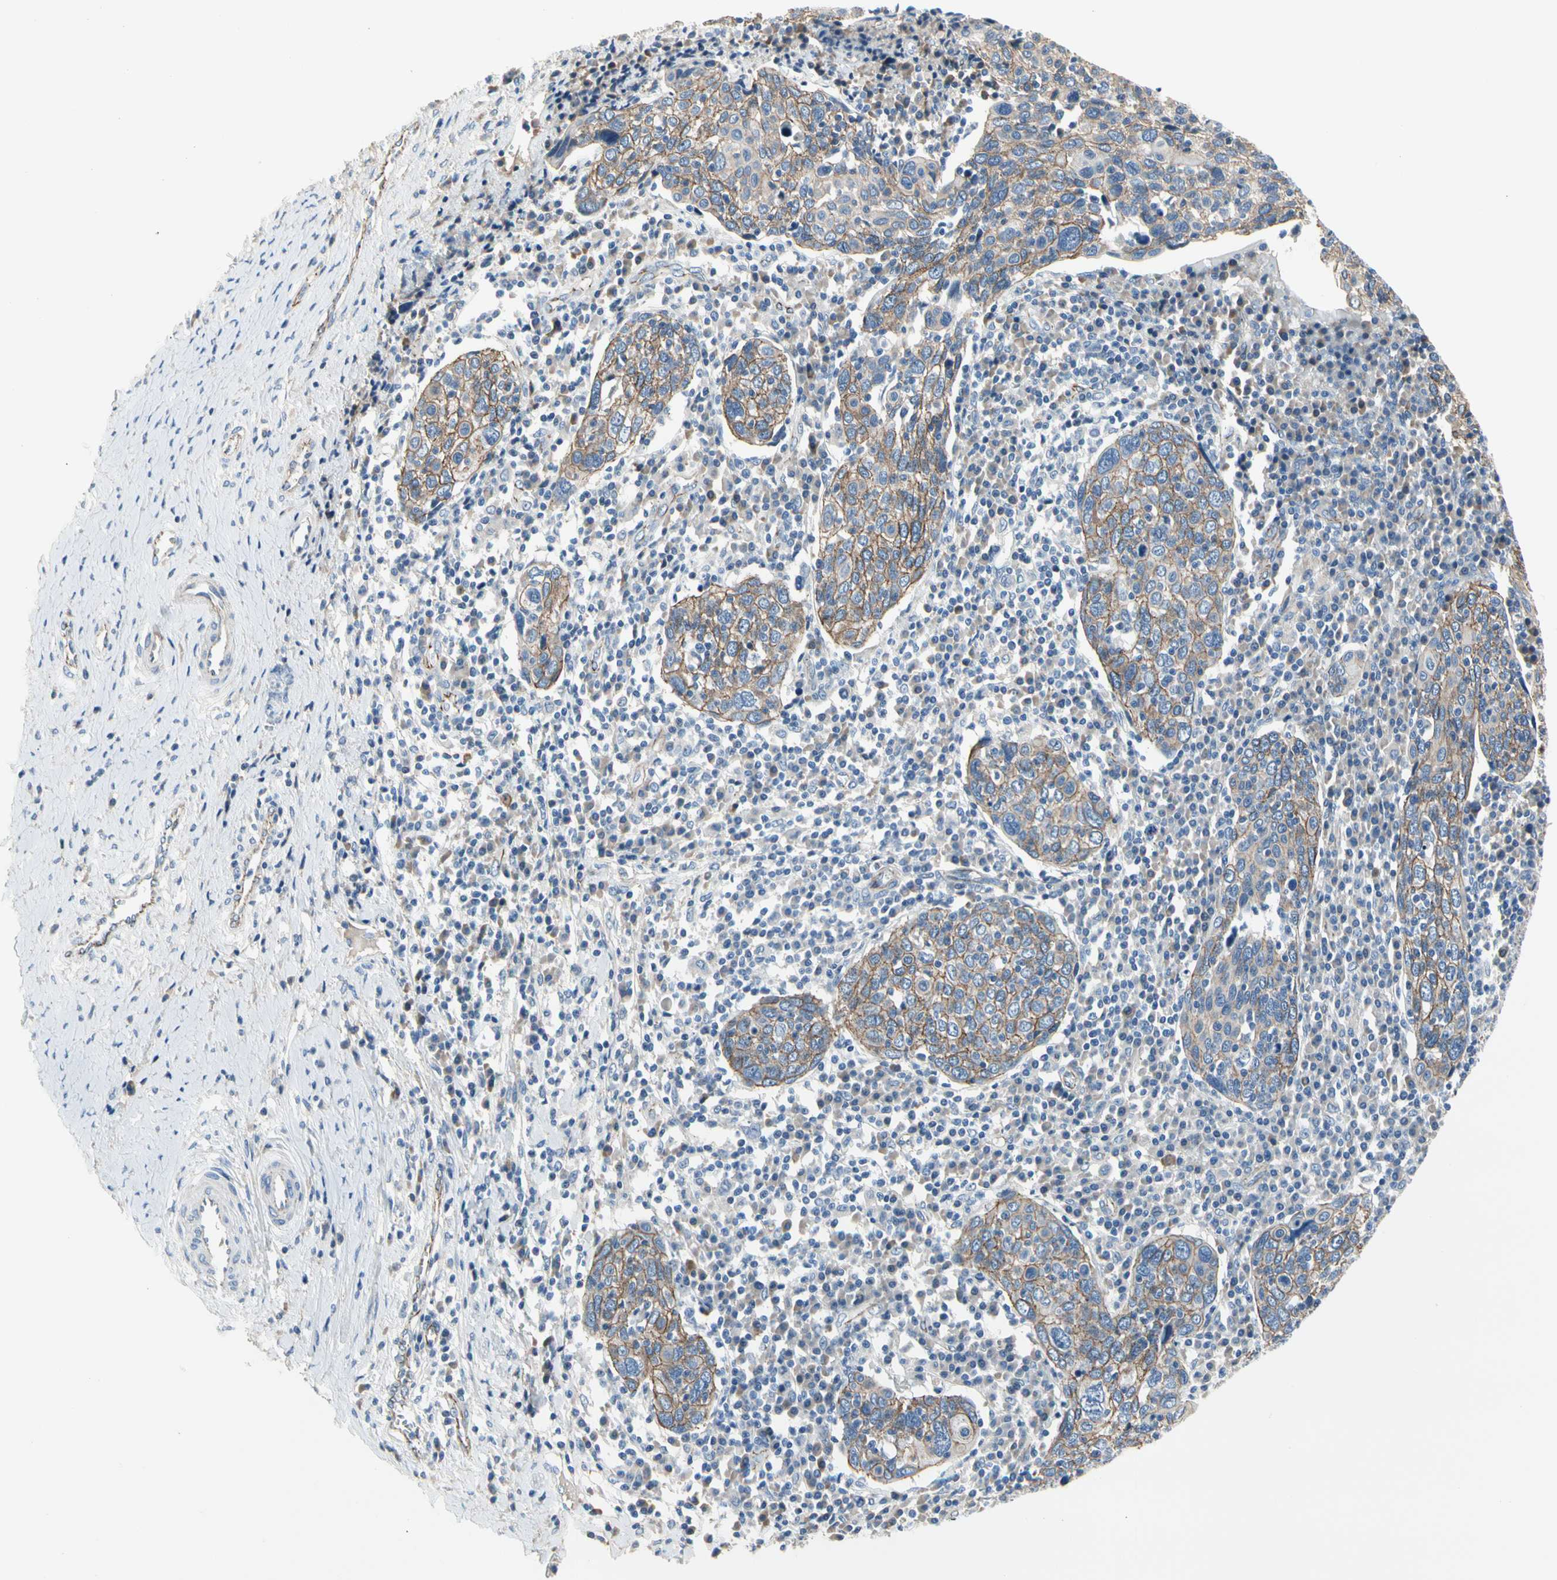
{"staining": {"intensity": "weak", "quantity": "25%-75%", "location": "cytoplasmic/membranous"}, "tissue": "cervical cancer", "cell_type": "Tumor cells", "image_type": "cancer", "snomed": [{"axis": "morphology", "description": "Squamous cell carcinoma, NOS"}, {"axis": "topography", "description": "Cervix"}], "caption": "Immunohistochemistry histopathology image of neoplastic tissue: squamous cell carcinoma (cervical) stained using IHC reveals low levels of weak protein expression localized specifically in the cytoplasmic/membranous of tumor cells, appearing as a cytoplasmic/membranous brown color.", "gene": "LGR6", "patient": {"sex": "female", "age": 40}}